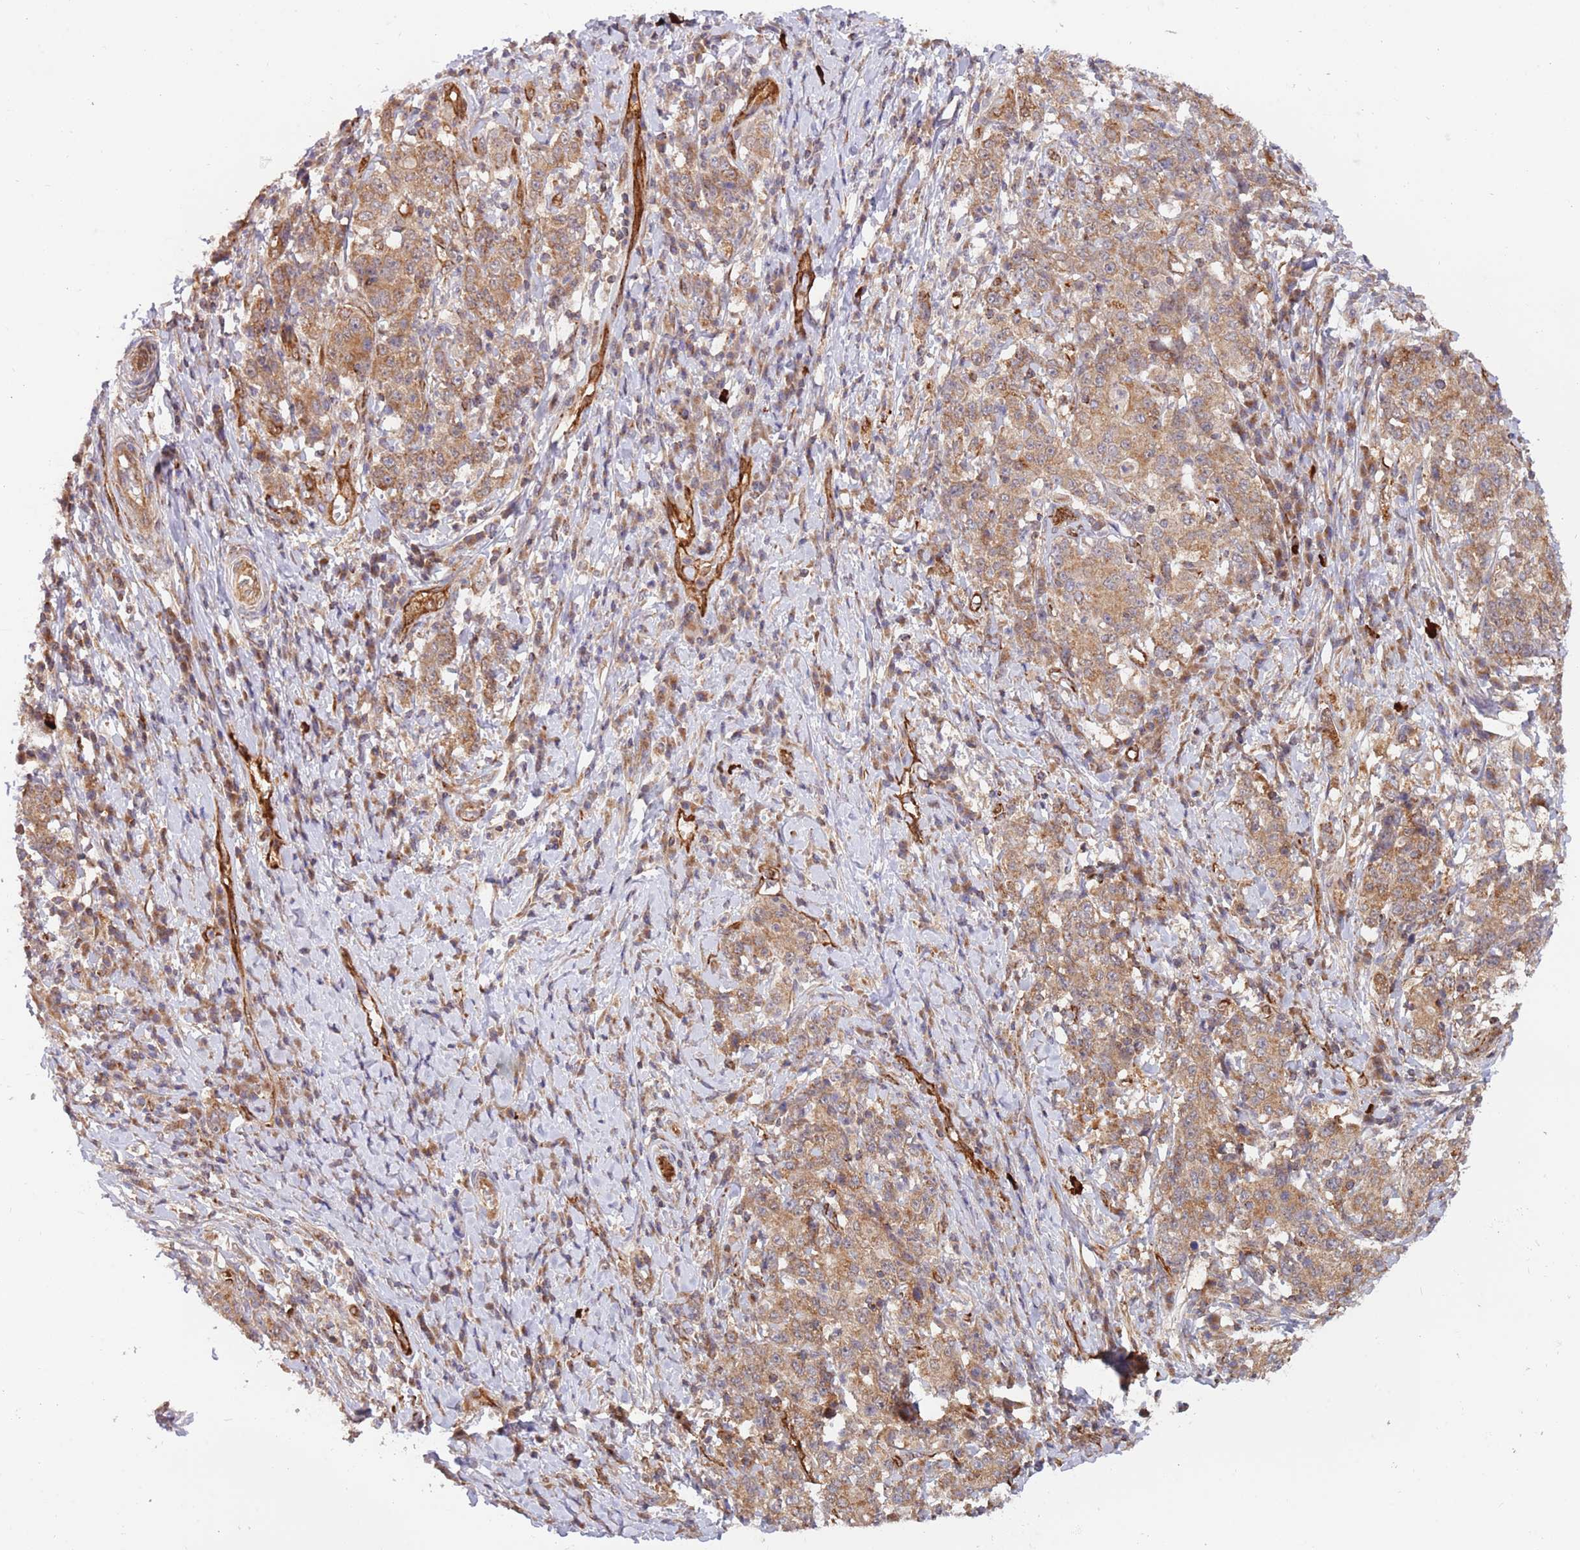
{"staining": {"intensity": "moderate", "quantity": ">75%", "location": "cytoplasmic/membranous"}, "tissue": "stomach cancer", "cell_type": "Tumor cells", "image_type": "cancer", "snomed": [{"axis": "morphology", "description": "Normal tissue, NOS"}, {"axis": "morphology", "description": "Adenocarcinoma, NOS"}, {"axis": "topography", "description": "Stomach, upper"}, {"axis": "topography", "description": "Stomach"}], "caption": "Immunohistochemistry (IHC) image of adenocarcinoma (stomach) stained for a protein (brown), which exhibits medium levels of moderate cytoplasmic/membranous expression in approximately >75% of tumor cells.", "gene": "GUK1", "patient": {"sex": "male", "age": 59}}